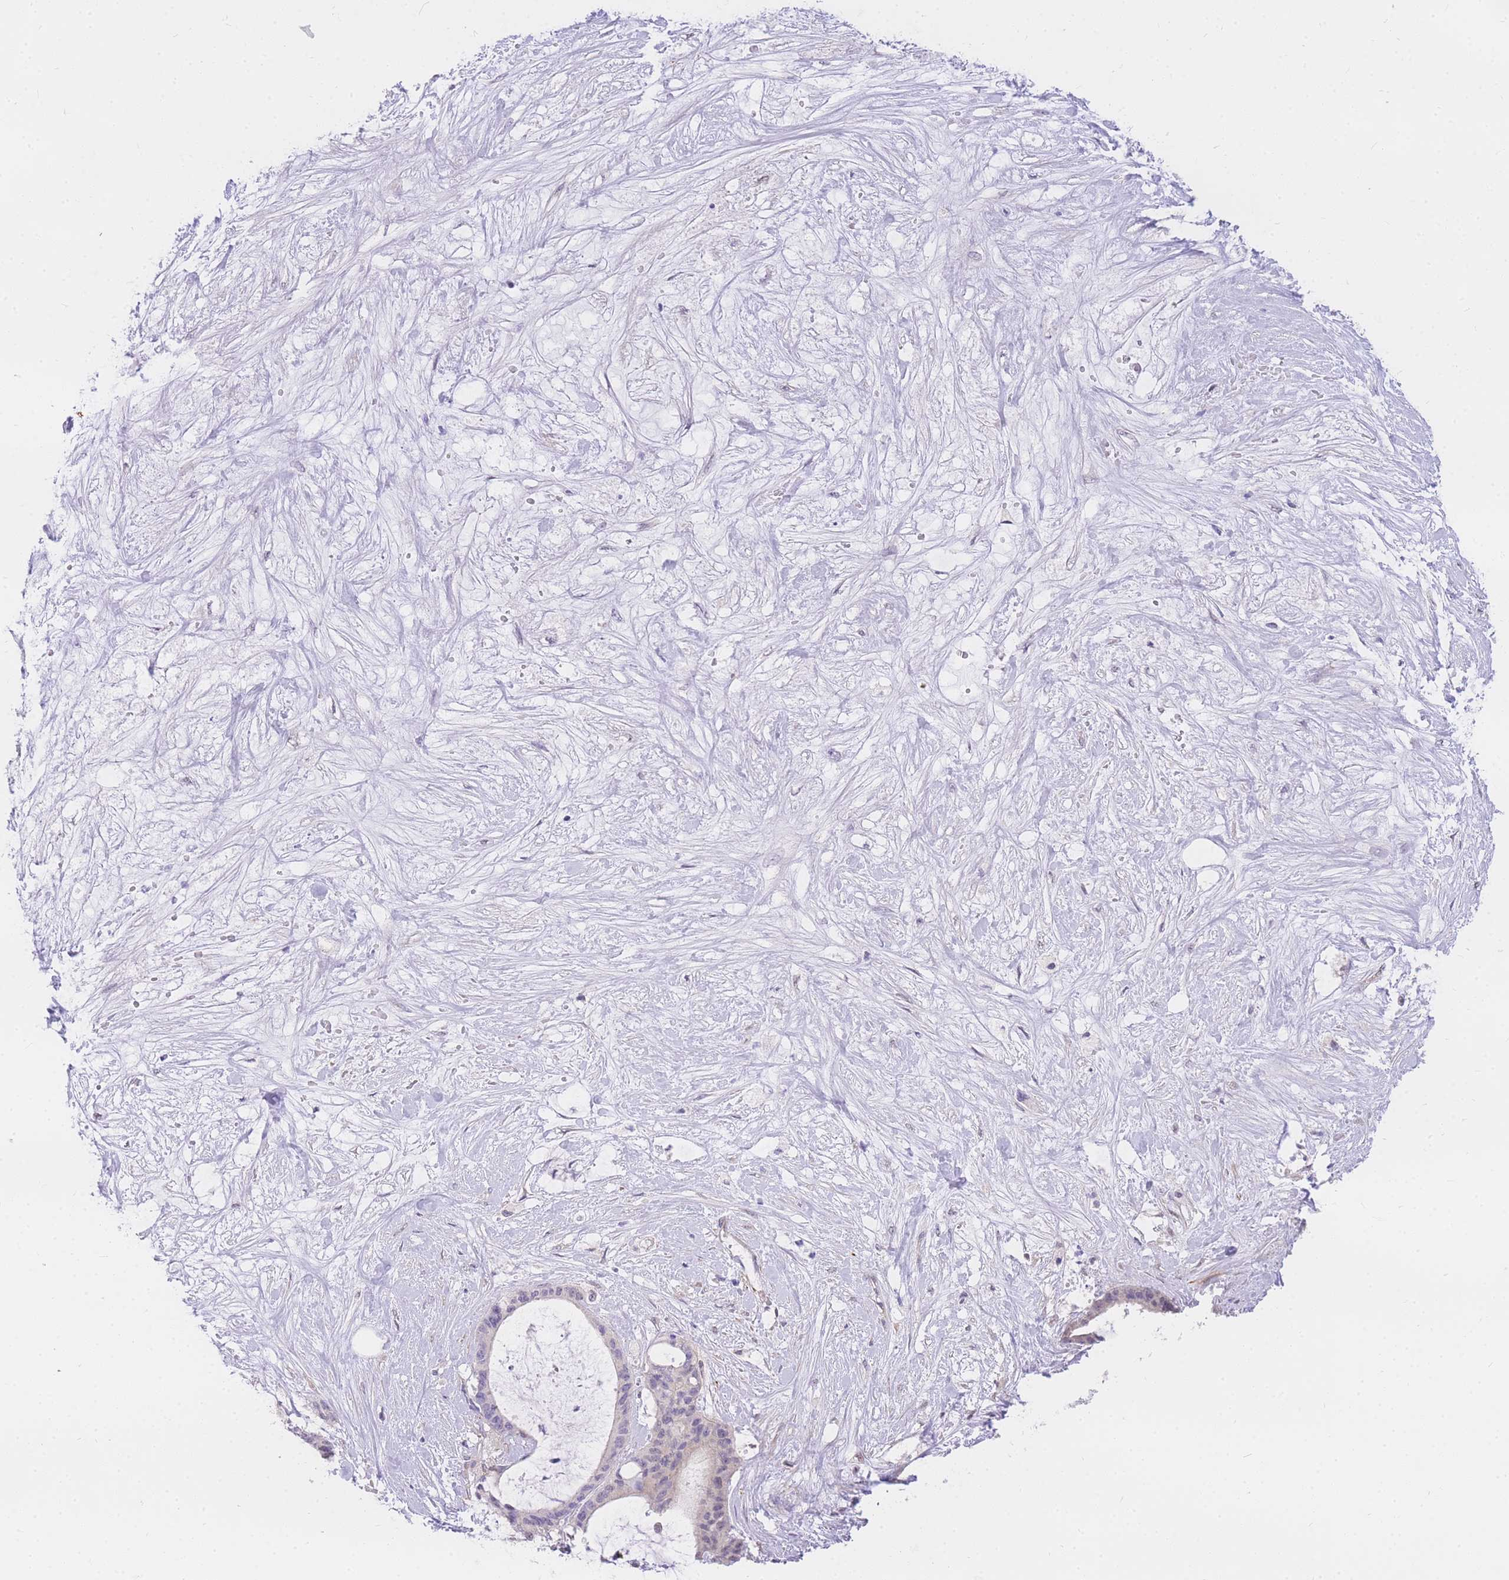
{"staining": {"intensity": "negative", "quantity": "none", "location": "none"}, "tissue": "liver cancer", "cell_type": "Tumor cells", "image_type": "cancer", "snomed": [{"axis": "morphology", "description": "Normal tissue, NOS"}, {"axis": "morphology", "description": "Cholangiocarcinoma"}, {"axis": "topography", "description": "Liver"}, {"axis": "topography", "description": "Peripheral nerve tissue"}], "caption": "IHC micrograph of neoplastic tissue: human liver cancer (cholangiocarcinoma) stained with DAB (3,3'-diaminobenzidine) reveals no significant protein positivity in tumor cells. (DAB immunohistochemistry with hematoxylin counter stain).", "gene": "S100PBP", "patient": {"sex": "female", "age": 73}}